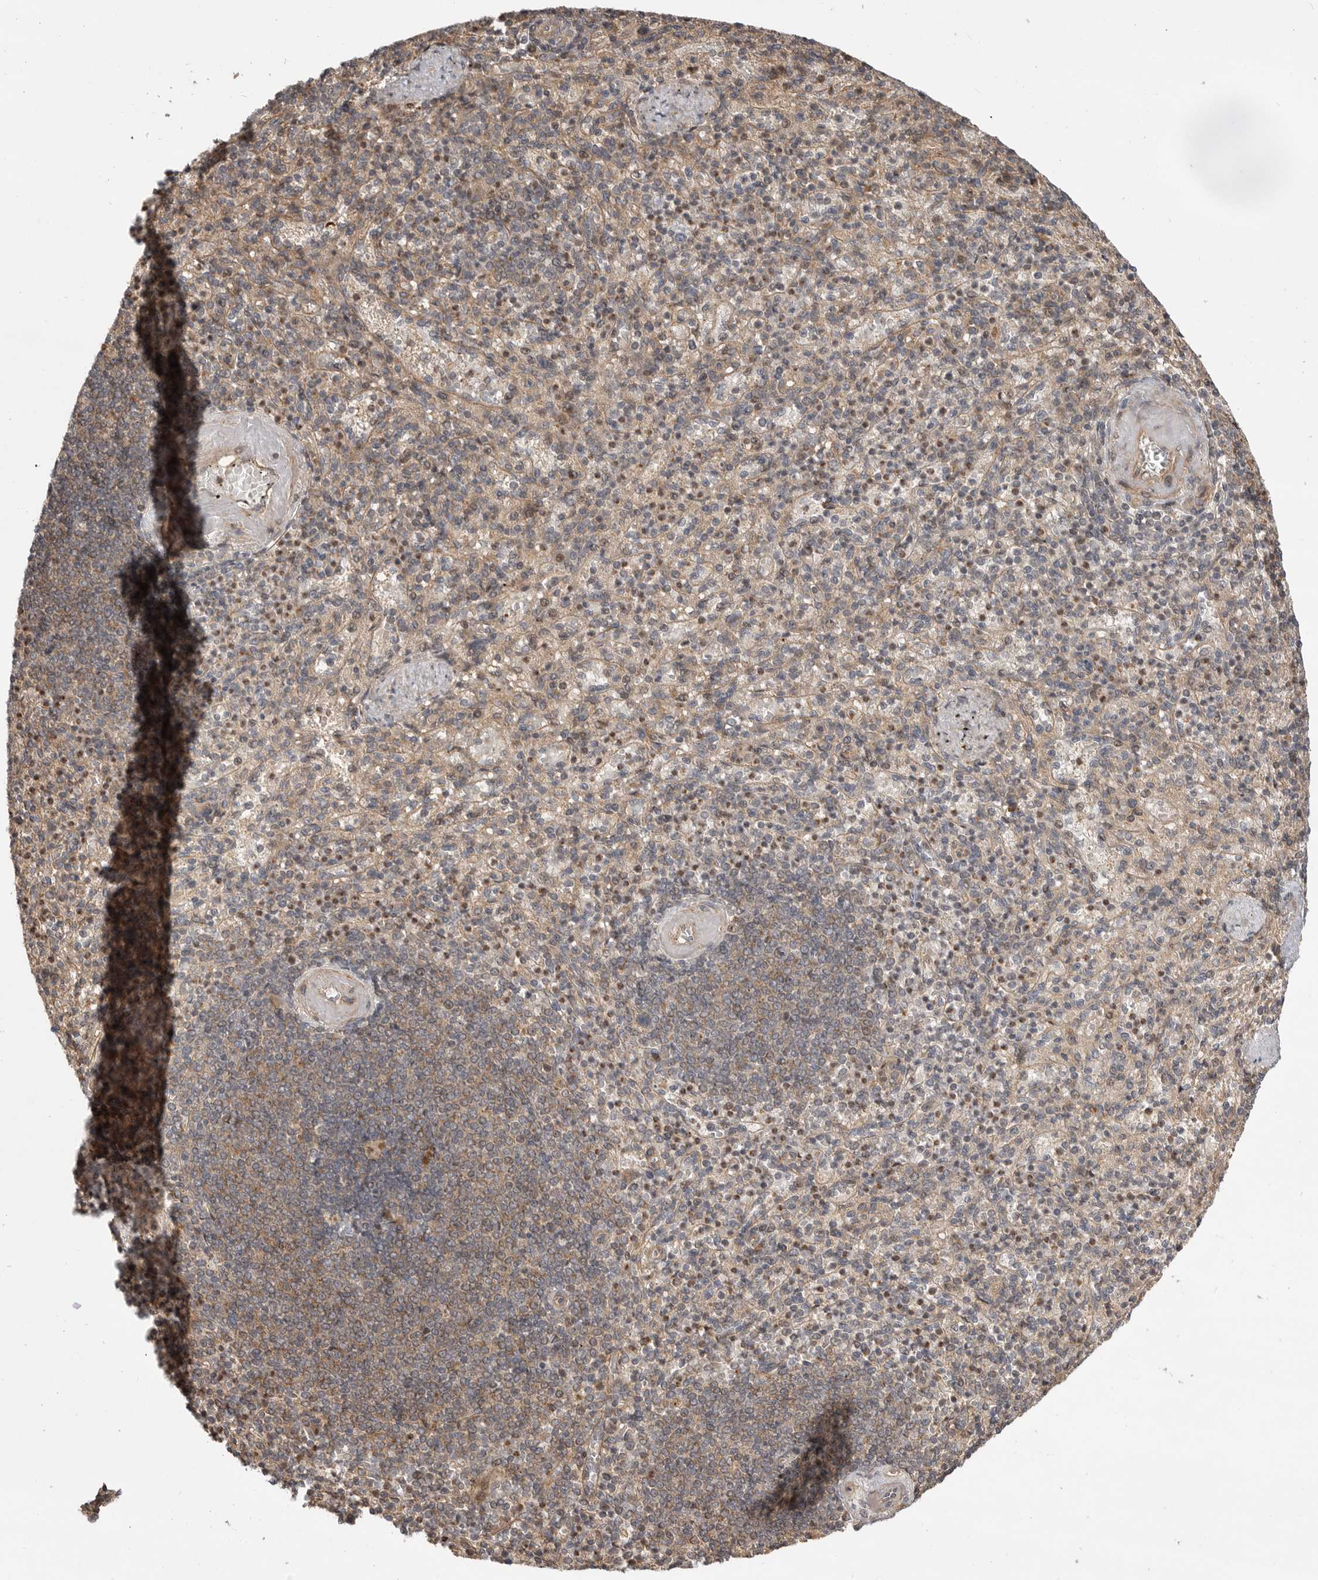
{"staining": {"intensity": "weak", "quantity": "<25%", "location": "nuclear"}, "tissue": "spleen", "cell_type": "Cells in red pulp", "image_type": "normal", "snomed": [{"axis": "morphology", "description": "Normal tissue, NOS"}, {"axis": "topography", "description": "Spleen"}], "caption": "Immunohistochemical staining of unremarkable spleen exhibits no significant expression in cells in red pulp. The staining was performed using DAB to visualize the protein expression in brown, while the nuclei were stained in blue with hematoxylin (Magnification: 20x).", "gene": "ADPRS", "patient": {"sex": "female", "age": 74}}